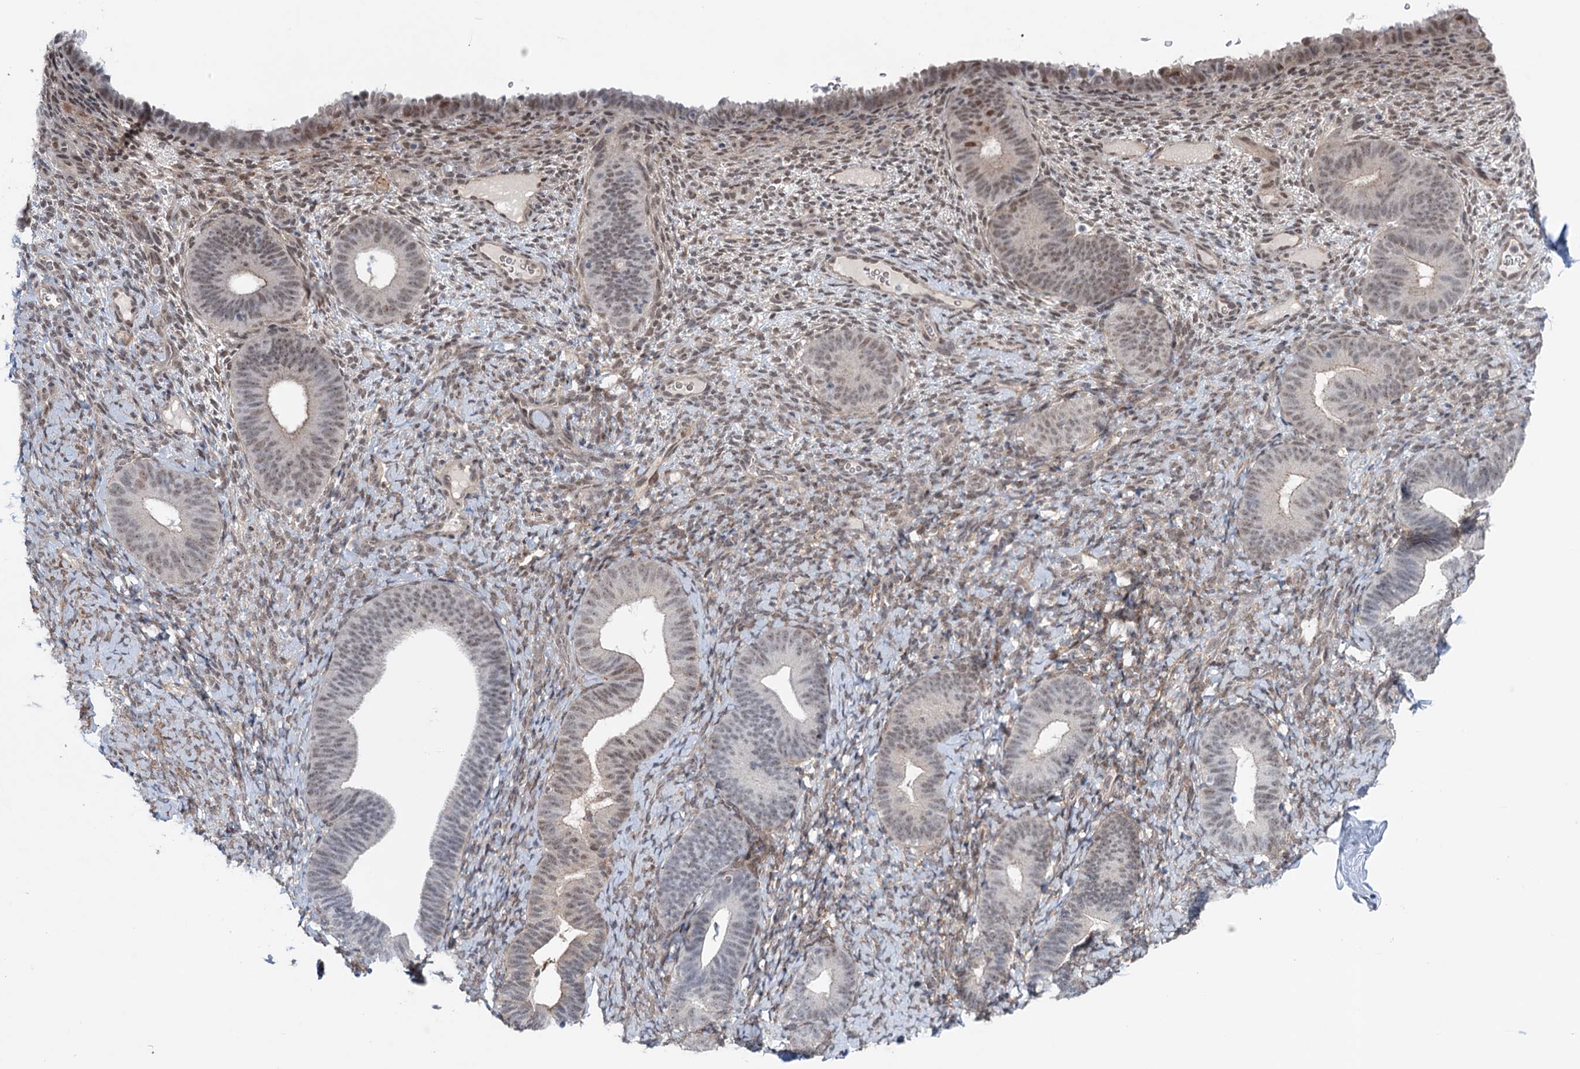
{"staining": {"intensity": "weak", "quantity": "25%-75%", "location": "nuclear"}, "tissue": "endometrium", "cell_type": "Cells in endometrial stroma", "image_type": "normal", "snomed": [{"axis": "morphology", "description": "Normal tissue, NOS"}, {"axis": "topography", "description": "Endometrium"}], "caption": "High-power microscopy captured an immunohistochemistry histopathology image of benign endometrium, revealing weak nuclear positivity in approximately 25%-75% of cells in endometrial stroma.", "gene": "FAM53A", "patient": {"sex": "female", "age": 65}}